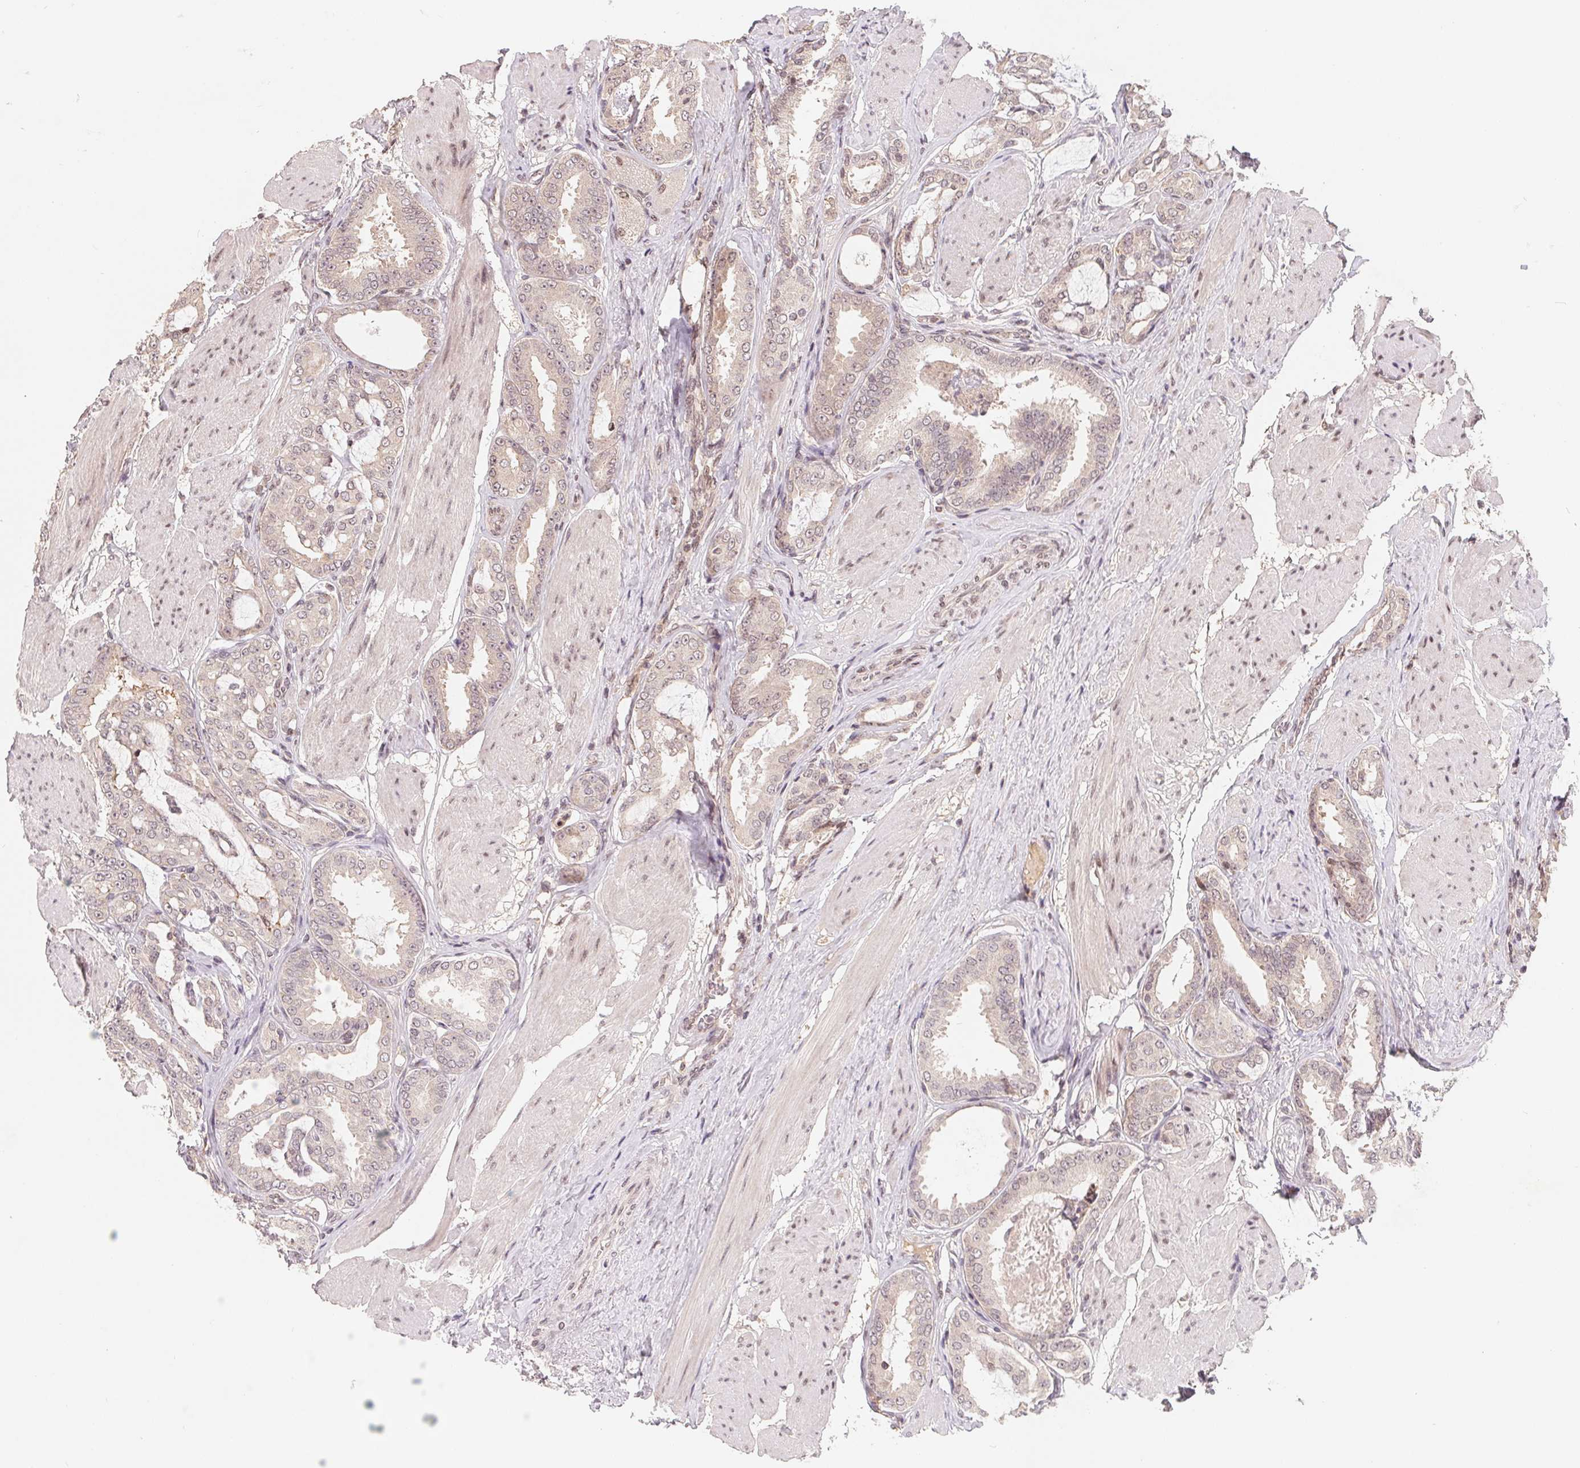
{"staining": {"intensity": "negative", "quantity": "none", "location": "none"}, "tissue": "prostate cancer", "cell_type": "Tumor cells", "image_type": "cancer", "snomed": [{"axis": "morphology", "description": "Adenocarcinoma, High grade"}, {"axis": "topography", "description": "Prostate"}], "caption": "High power microscopy histopathology image of an immunohistochemistry (IHC) photomicrograph of prostate cancer, revealing no significant staining in tumor cells.", "gene": "HMGN3", "patient": {"sex": "male", "age": 63}}